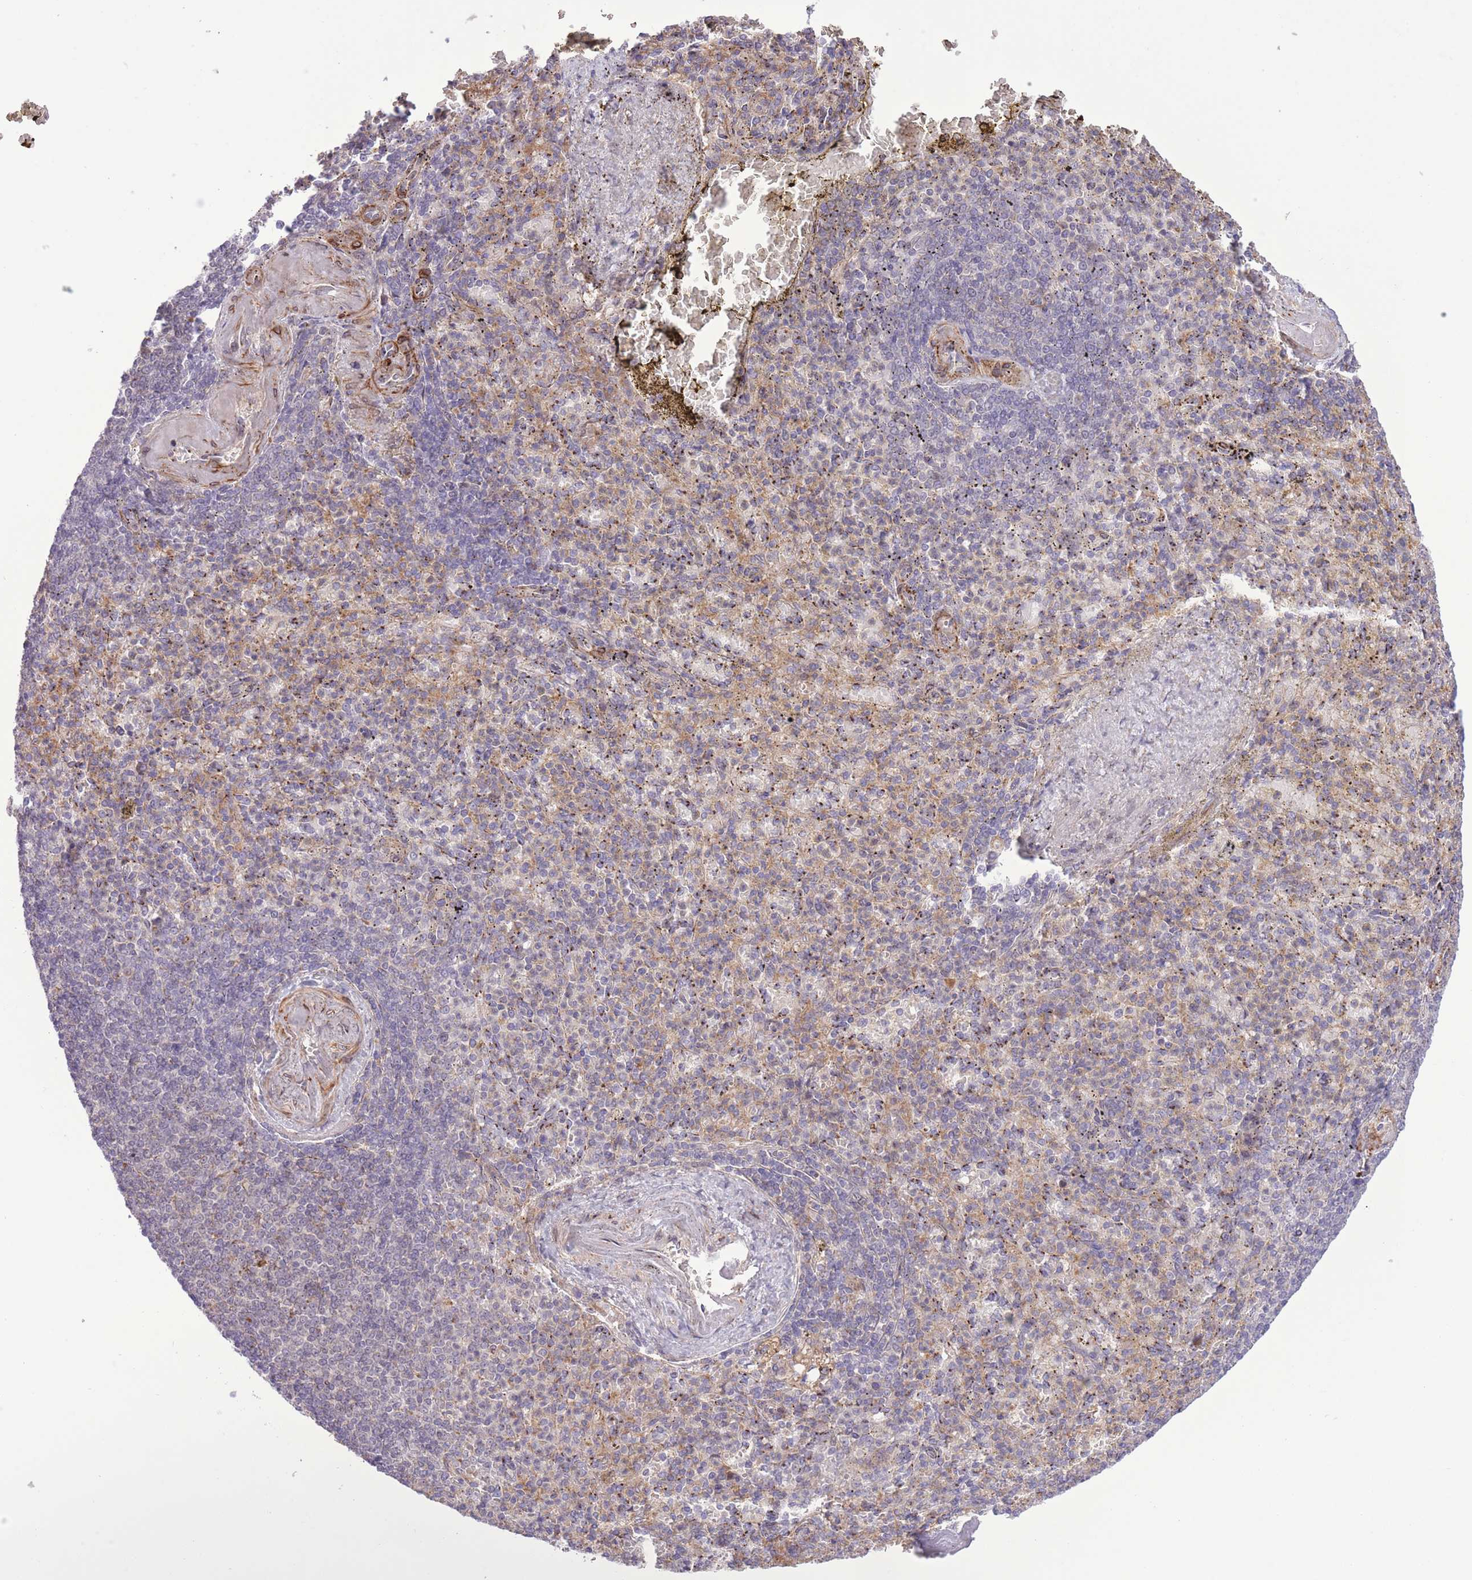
{"staining": {"intensity": "weak", "quantity": "<25%", "location": "cytoplasmic/membranous"}, "tissue": "spleen", "cell_type": "Cells in red pulp", "image_type": "normal", "snomed": [{"axis": "morphology", "description": "Normal tissue, NOS"}, {"axis": "topography", "description": "Spleen"}], "caption": "An image of spleen stained for a protein displays no brown staining in cells in red pulp. (IHC, brightfield microscopy, high magnification).", "gene": "ZBED5", "patient": {"sex": "female", "age": 74}}